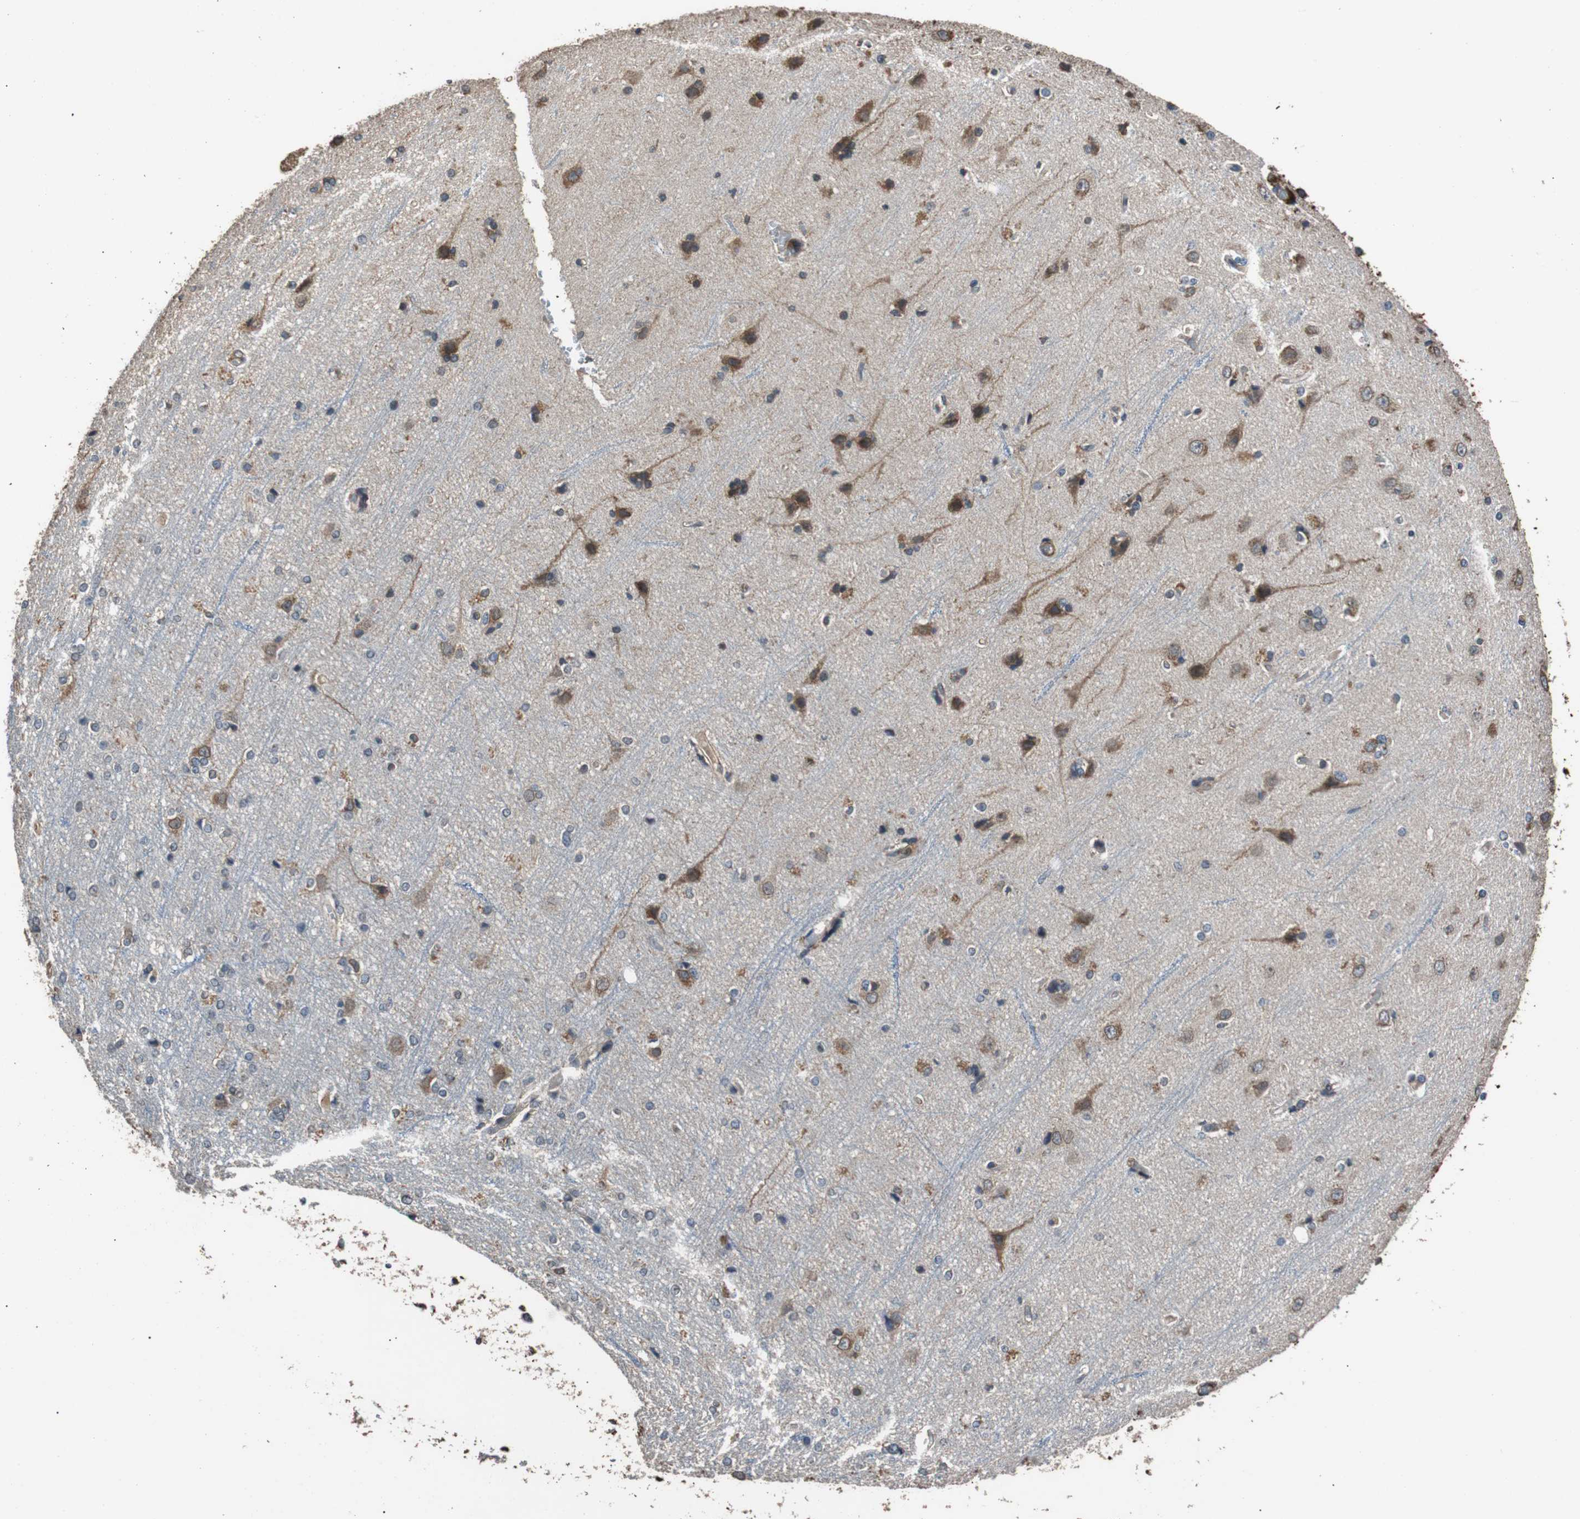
{"staining": {"intensity": "weak", "quantity": "25%-75%", "location": "cytoplasmic/membranous"}, "tissue": "cerebral cortex", "cell_type": "Endothelial cells", "image_type": "normal", "snomed": [{"axis": "morphology", "description": "Normal tissue, NOS"}, {"axis": "topography", "description": "Cerebral cortex"}], "caption": "Weak cytoplasmic/membranous expression is seen in about 25%-75% of endothelial cells in benign cerebral cortex.", "gene": "PITRM1", "patient": {"sex": "female", "age": 54}}